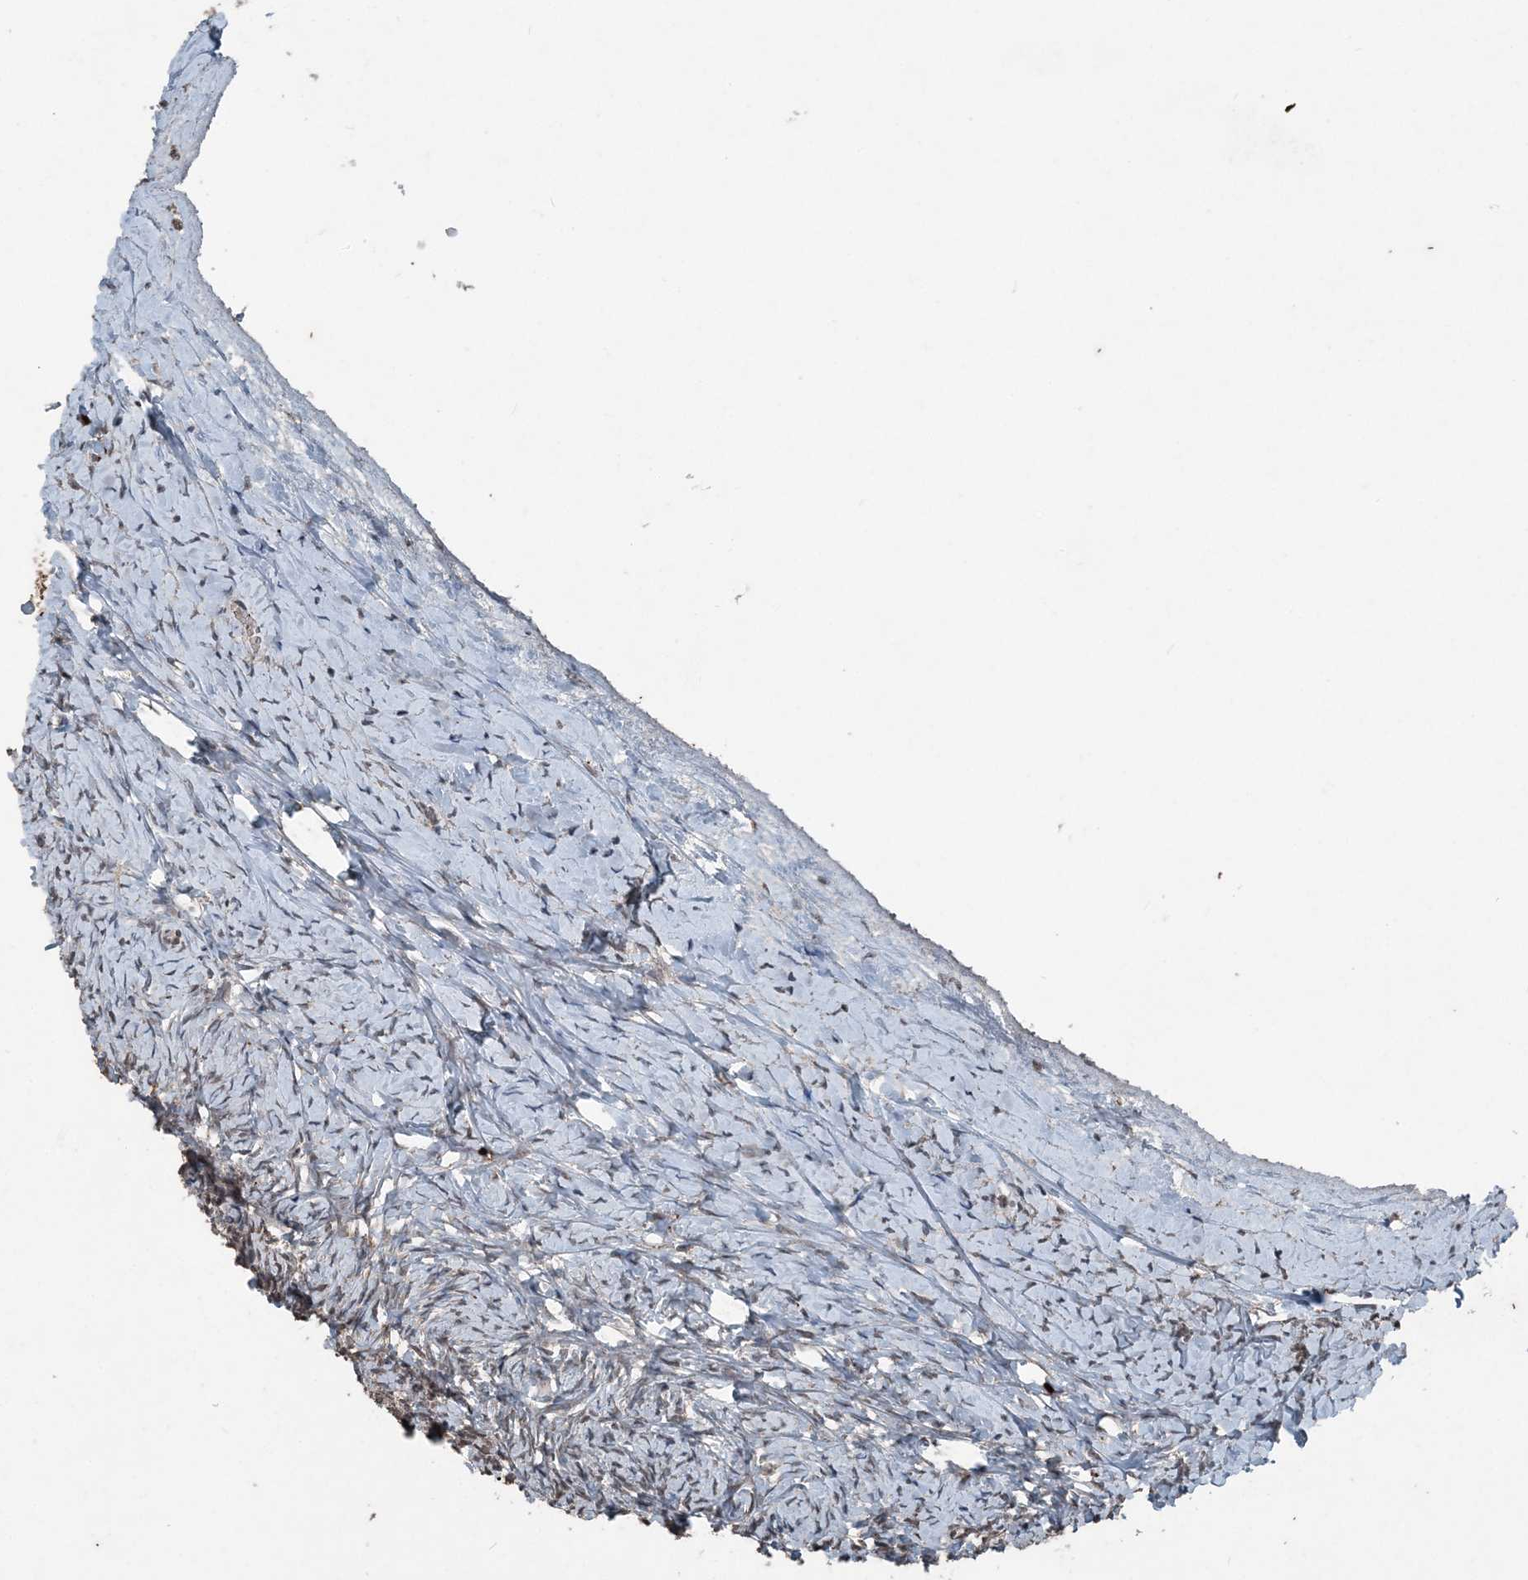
{"staining": {"intensity": "negative", "quantity": "none", "location": "none"}, "tissue": "ovary", "cell_type": "Ovarian stroma cells", "image_type": "normal", "snomed": [{"axis": "morphology", "description": "Normal tissue, NOS"}, {"axis": "morphology", "description": "Developmental malformation"}, {"axis": "topography", "description": "Ovary"}], "caption": "This is a photomicrograph of immunohistochemistry (IHC) staining of unremarkable ovary, which shows no positivity in ovarian stroma cells.", "gene": "CFL1", "patient": {"sex": "female", "age": 39}}